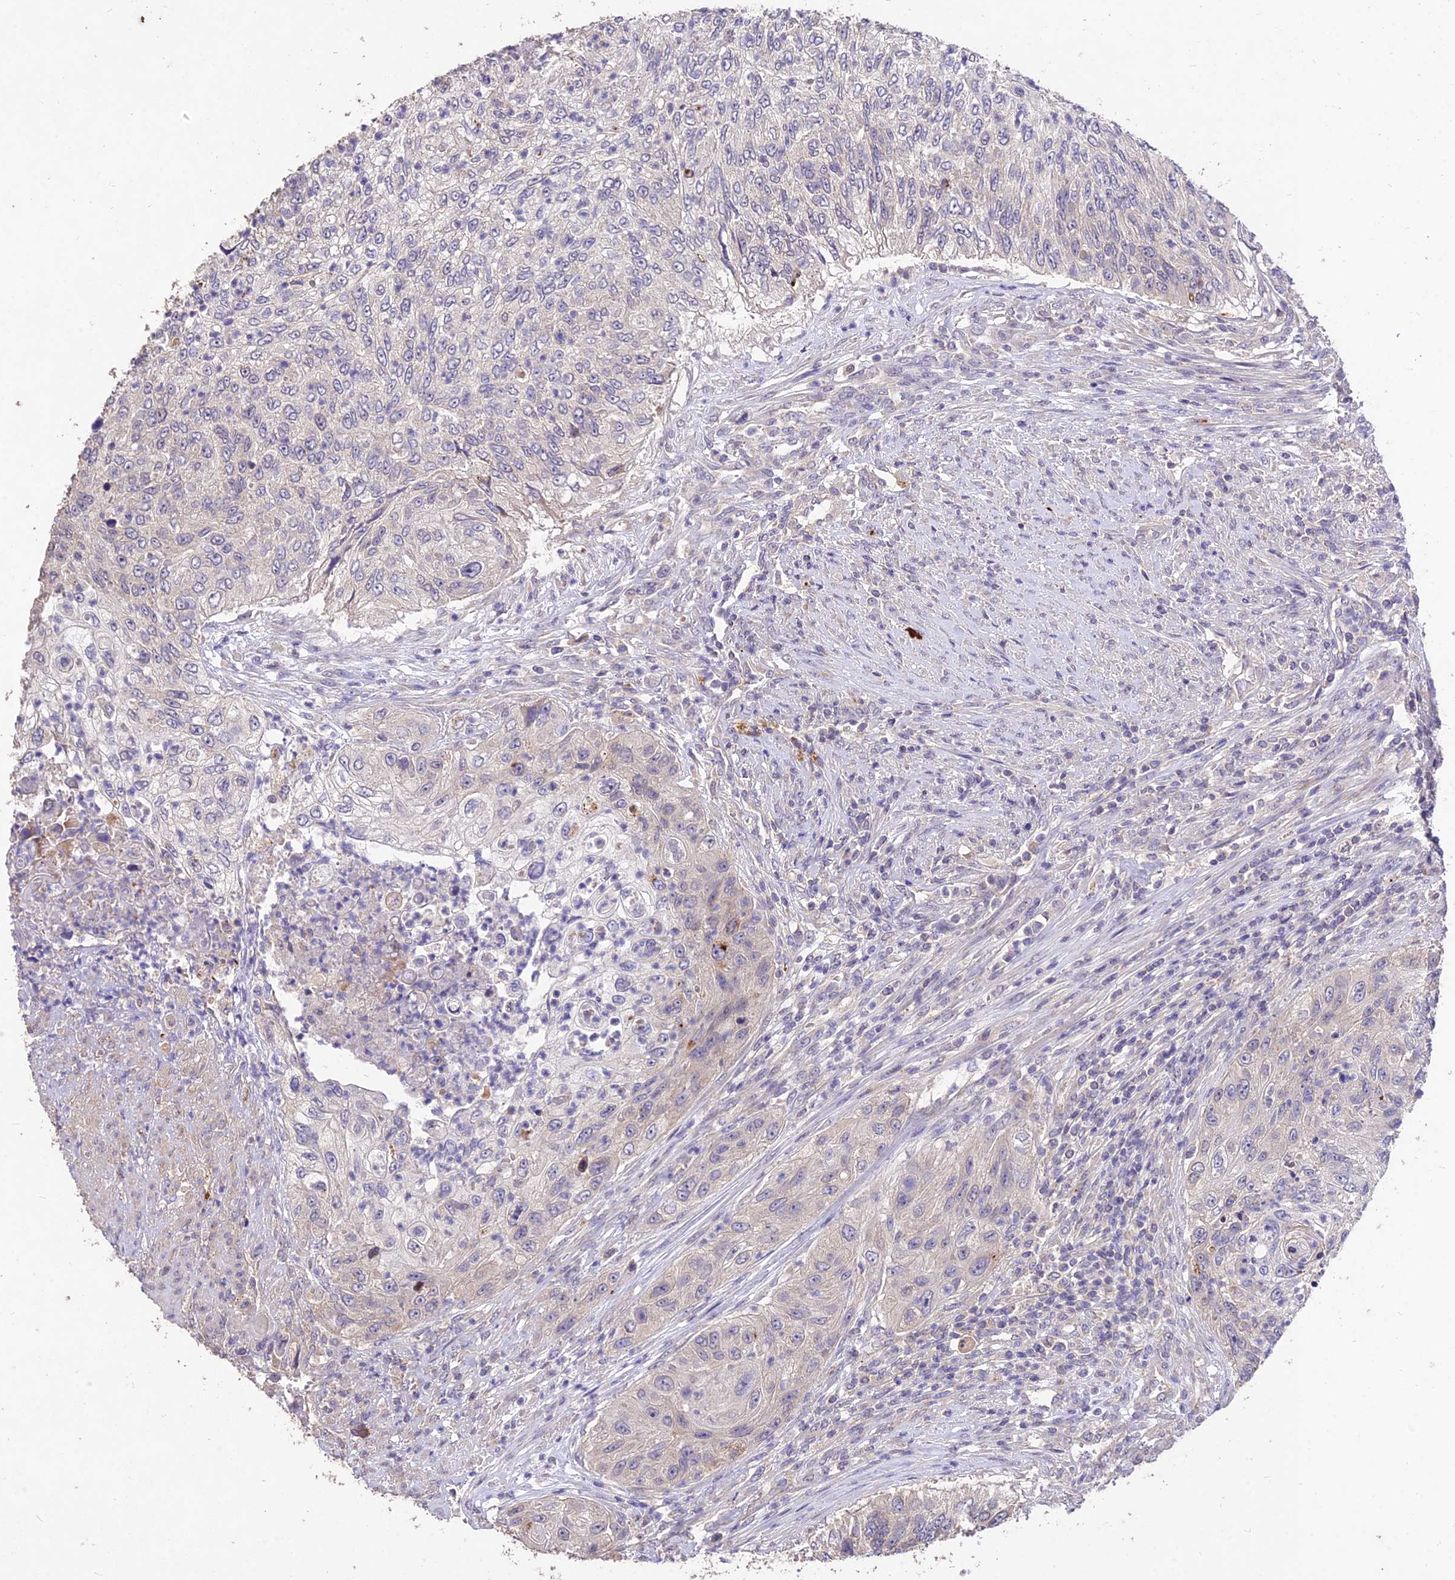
{"staining": {"intensity": "weak", "quantity": "<25%", "location": "cytoplasmic/membranous"}, "tissue": "urothelial cancer", "cell_type": "Tumor cells", "image_type": "cancer", "snomed": [{"axis": "morphology", "description": "Urothelial carcinoma, High grade"}, {"axis": "topography", "description": "Urinary bladder"}], "caption": "DAB immunohistochemical staining of urothelial carcinoma (high-grade) exhibits no significant staining in tumor cells.", "gene": "SDHD", "patient": {"sex": "female", "age": 60}}